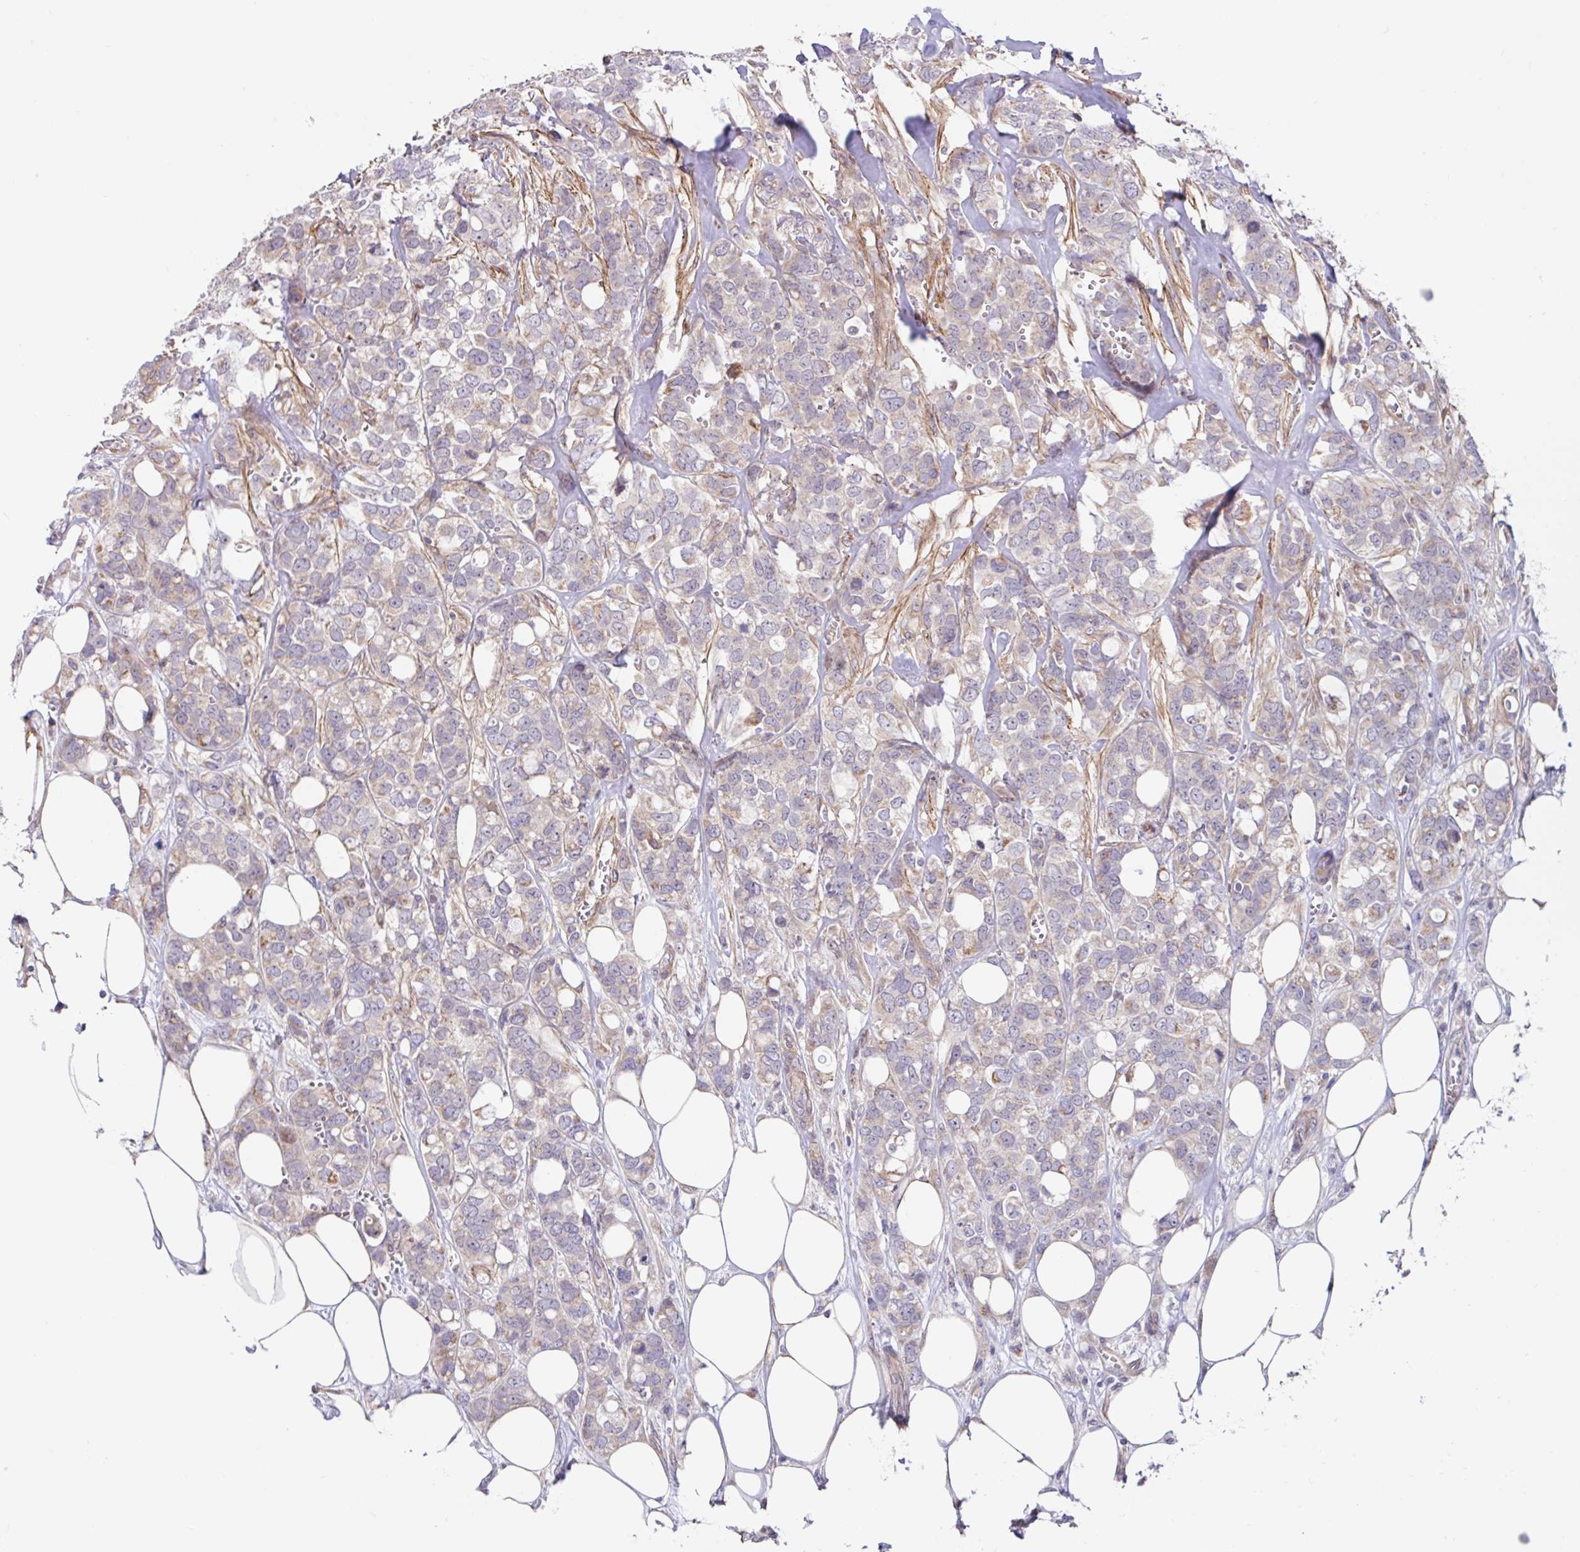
{"staining": {"intensity": "moderate", "quantity": "25%-75%", "location": "cytoplasmic/membranous"}, "tissue": "breast cancer", "cell_type": "Tumor cells", "image_type": "cancer", "snomed": [{"axis": "morphology", "description": "Lobular carcinoma"}, {"axis": "topography", "description": "Breast"}], "caption": "Breast lobular carcinoma tissue displays moderate cytoplasmic/membranous staining in about 25%-75% of tumor cells, visualized by immunohistochemistry.", "gene": "NT5C1B", "patient": {"sex": "female", "age": 91}}